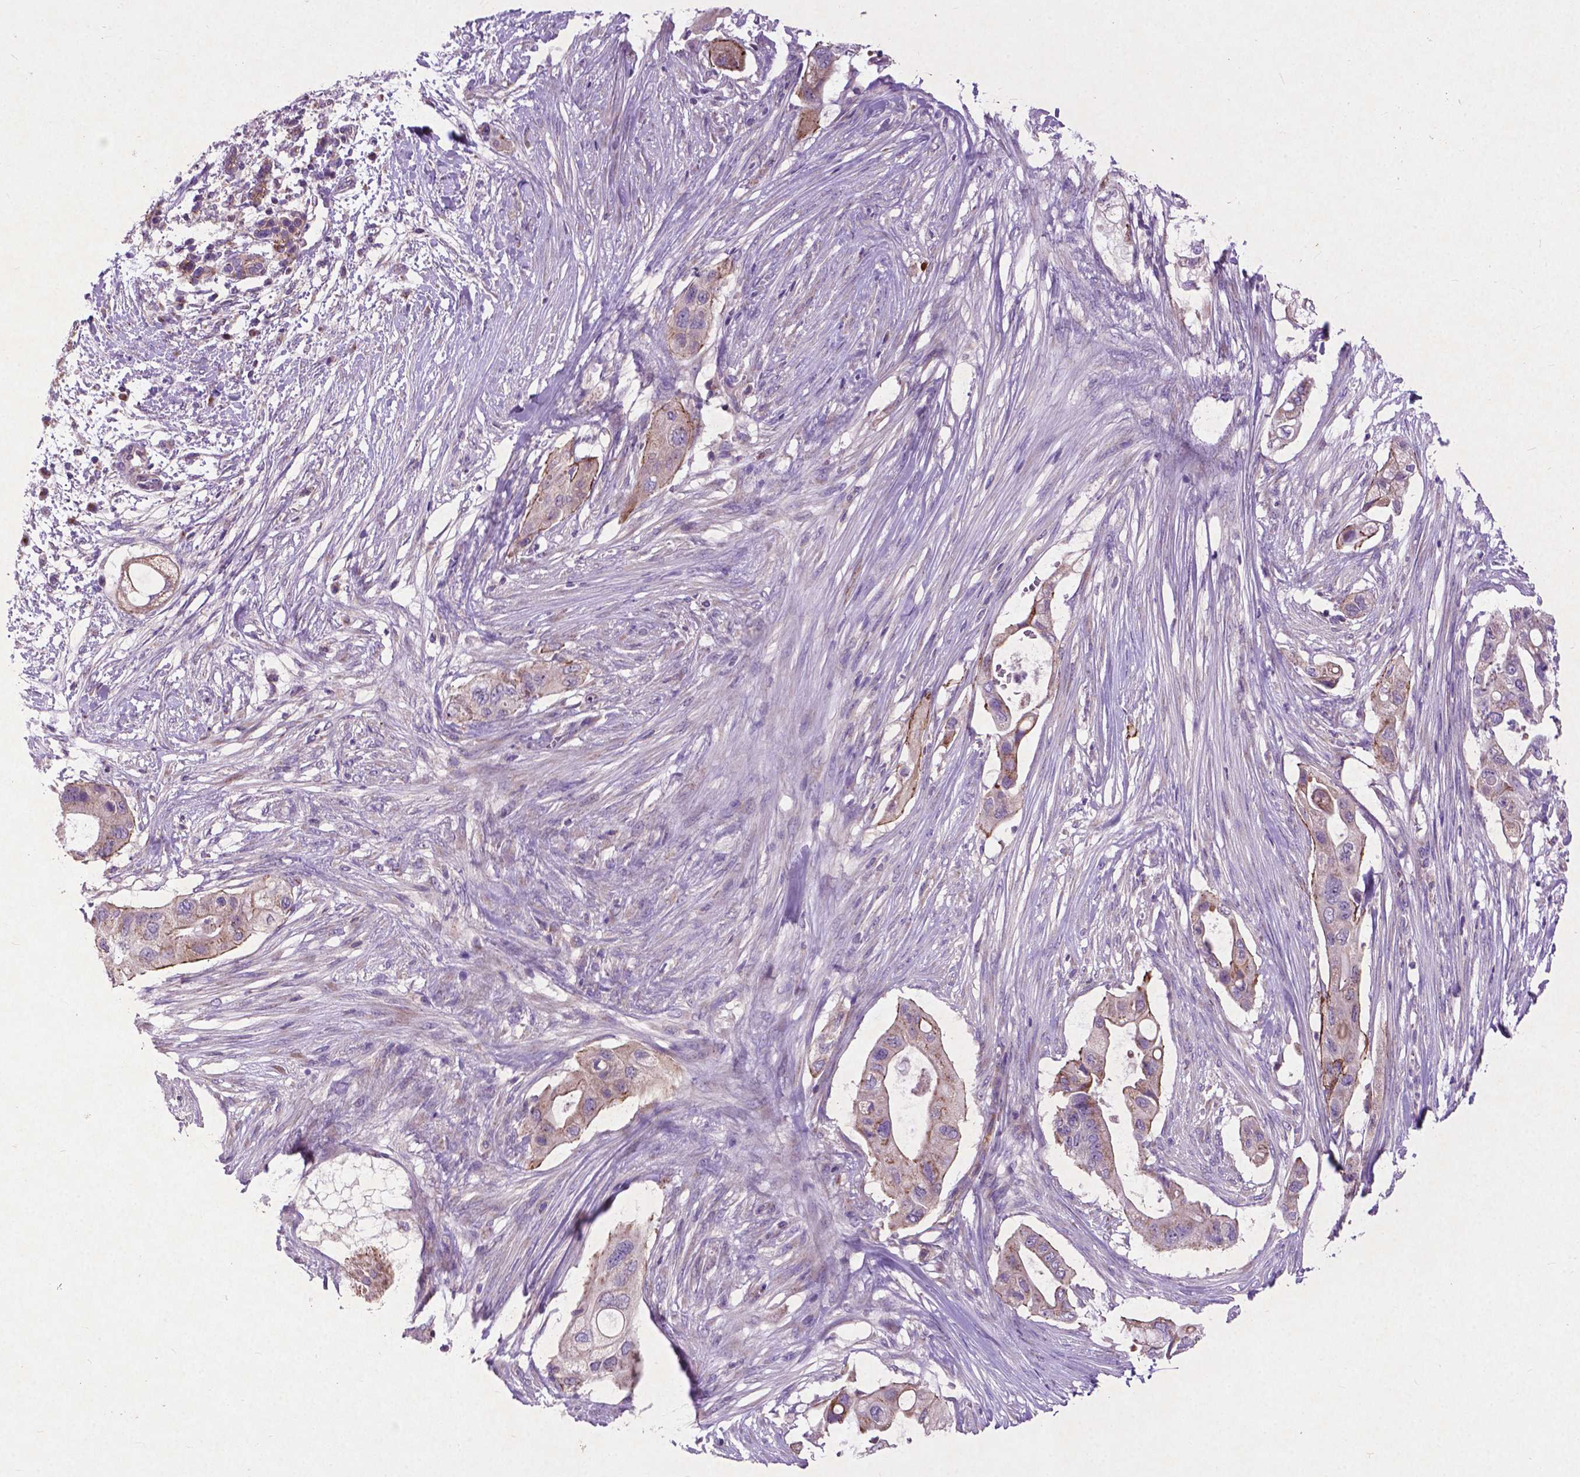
{"staining": {"intensity": "weak", "quantity": "25%-75%", "location": "cytoplasmic/membranous"}, "tissue": "pancreatic cancer", "cell_type": "Tumor cells", "image_type": "cancer", "snomed": [{"axis": "morphology", "description": "Adenocarcinoma, NOS"}, {"axis": "topography", "description": "Pancreas"}], "caption": "Tumor cells show low levels of weak cytoplasmic/membranous positivity in about 25%-75% of cells in pancreatic cancer. (brown staining indicates protein expression, while blue staining denotes nuclei).", "gene": "ATG4D", "patient": {"sex": "female", "age": 72}}